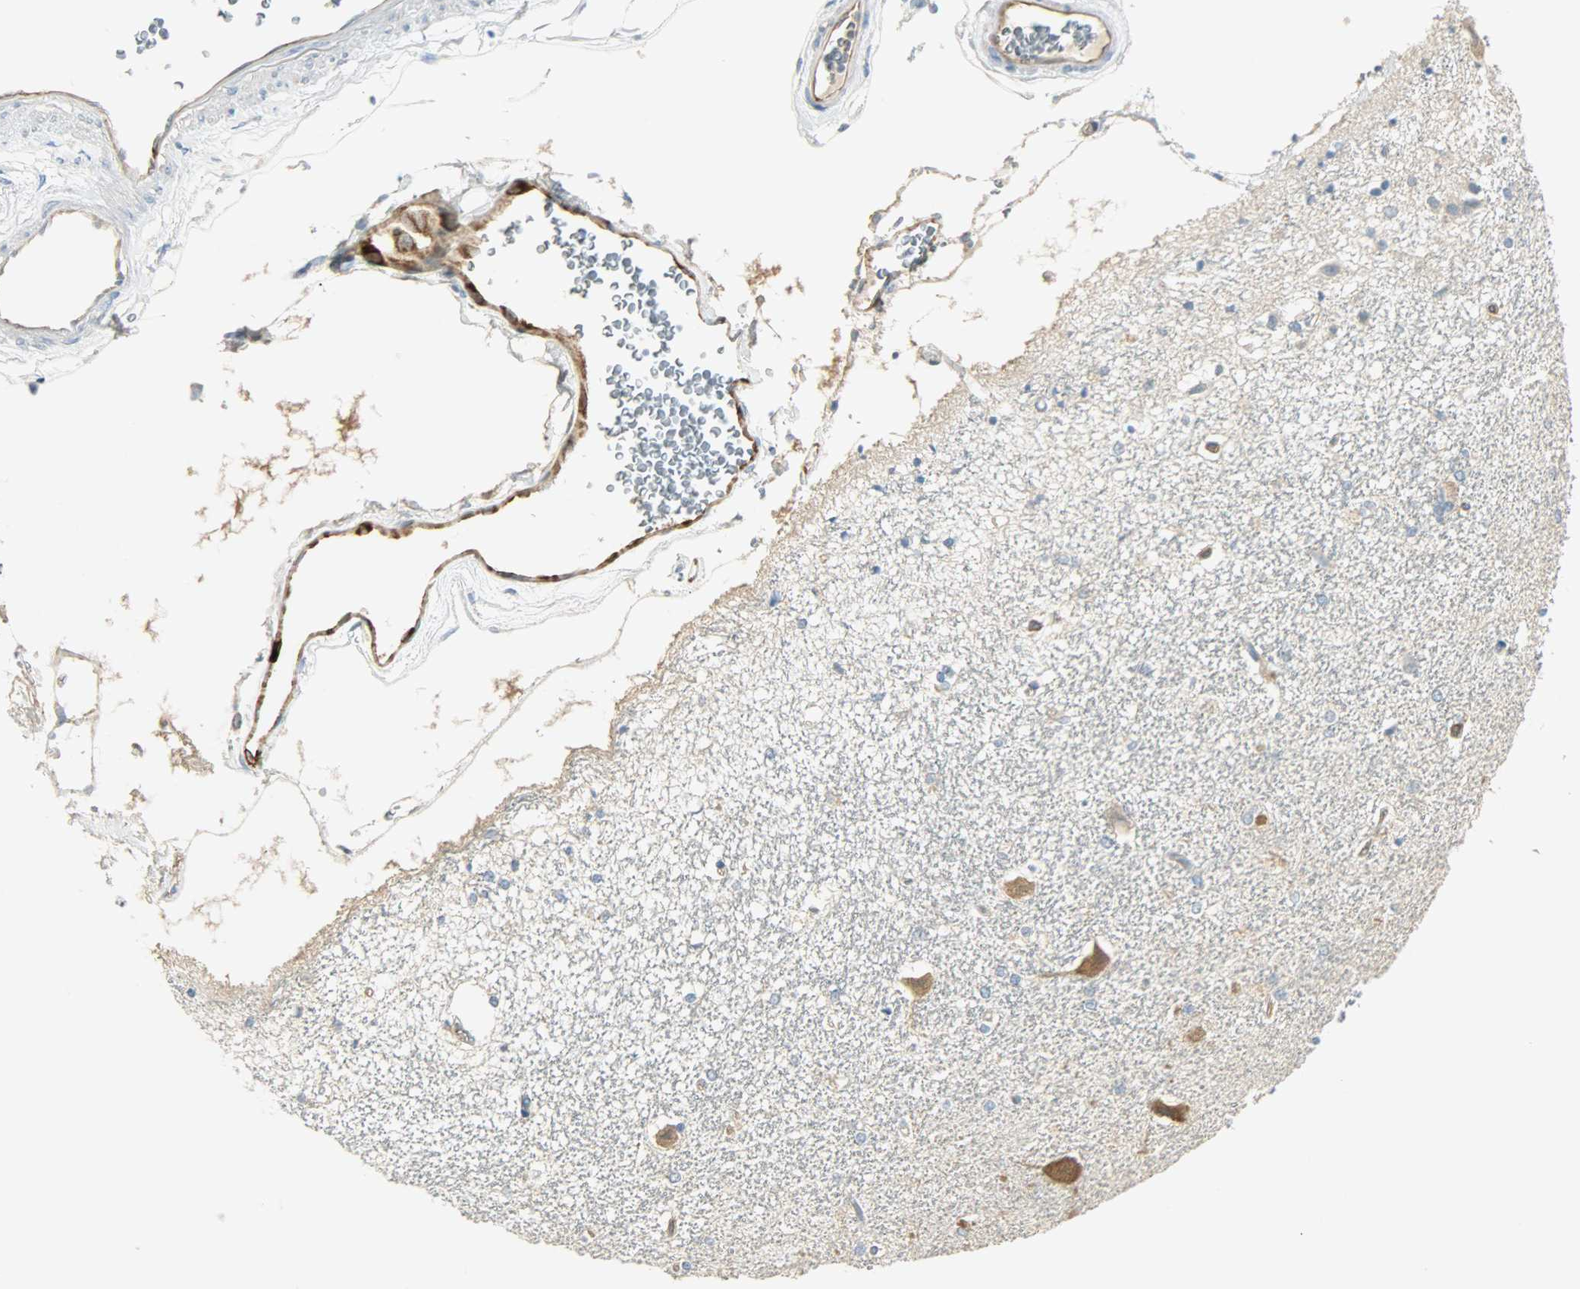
{"staining": {"intensity": "moderate", "quantity": "<25%", "location": "cytoplasmic/membranous"}, "tissue": "hippocampus", "cell_type": "Glial cells", "image_type": "normal", "snomed": [{"axis": "morphology", "description": "Normal tissue, NOS"}, {"axis": "topography", "description": "Hippocampus"}], "caption": "Immunohistochemistry micrograph of unremarkable hippocampus stained for a protein (brown), which demonstrates low levels of moderate cytoplasmic/membranous staining in about <25% of glial cells.", "gene": "WARS1", "patient": {"sex": "female", "age": 54}}